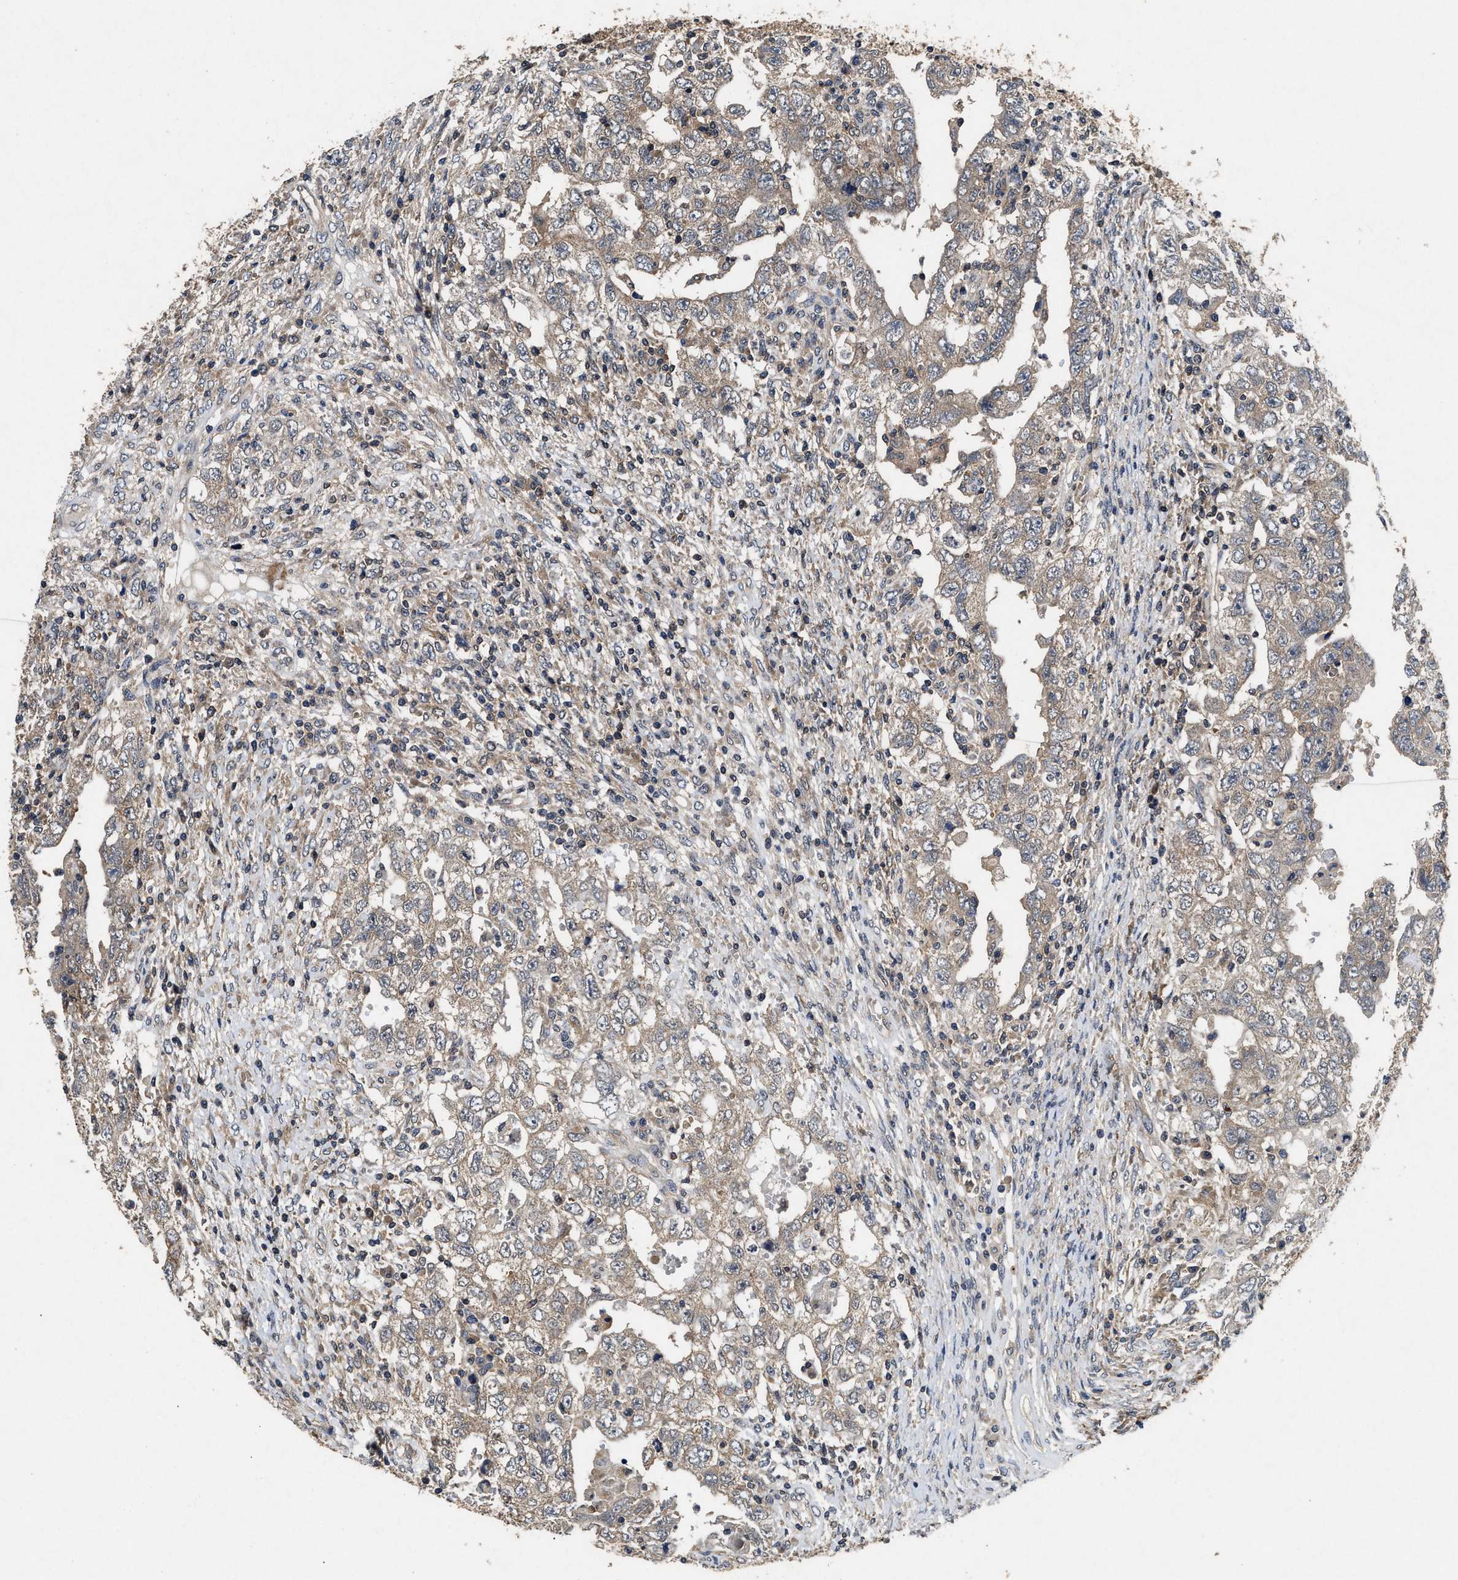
{"staining": {"intensity": "weak", "quantity": ">75%", "location": "cytoplasmic/membranous"}, "tissue": "testis cancer", "cell_type": "Tumor cells", "image_type": "cancer", "snomed": [{"axis": "morphology", "description": "Carcinoma, Embryonal, NOS"}, {"axis": "topography", "description": "Testis"}], "caption": "The histopathology image reveals a brown stain indicating the presence of a protein in the cytoplasmic/membranous of tumor cells in testis cancer. (DAB IHC, brown staining for protein, blue staining for nuclei).", "gene": "PDAP1", "patient": {"sex": "male", "age": 26}}